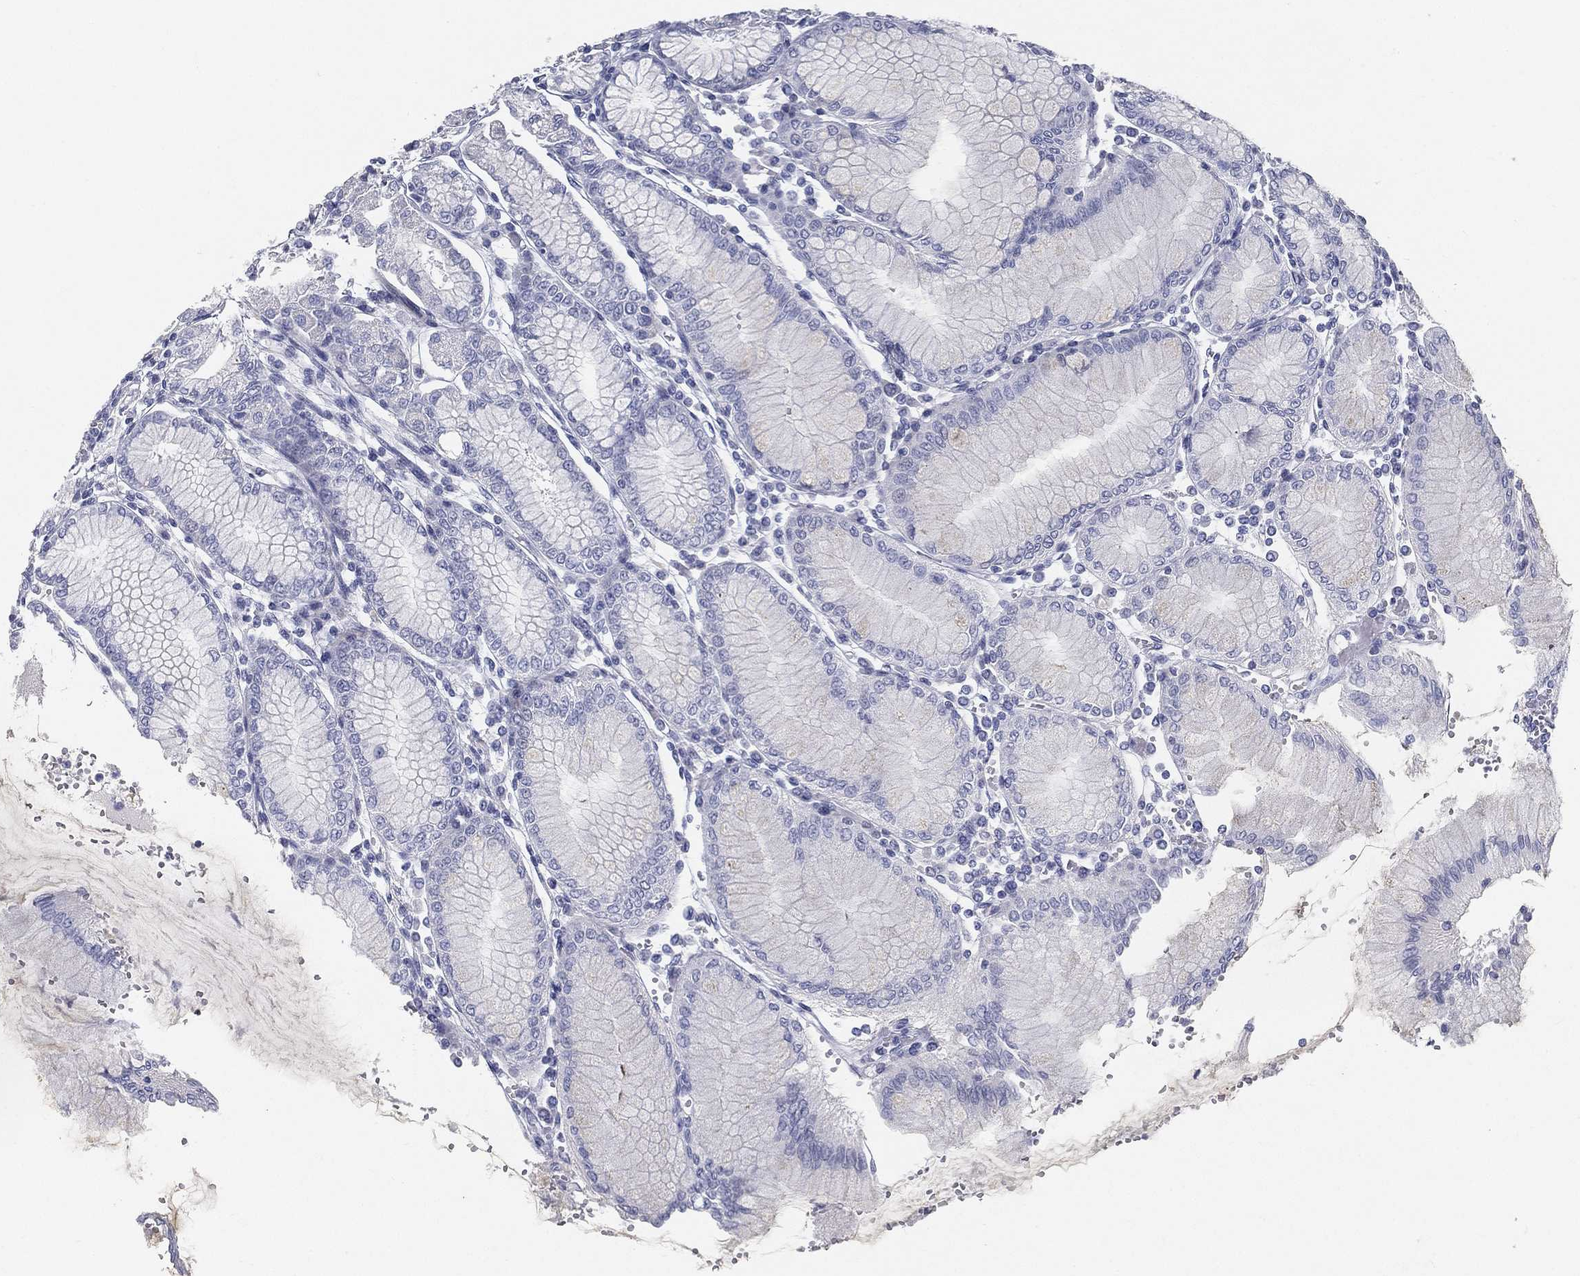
{"staining": {"intensity": "negative", "quantity": "none", "location": "none"}, "tissue": "stomach", "cell_type": "Glandular cells", "image_type": "normal", "snomed": [{"axis": "morphology", "description": "Normal tissue, NOS"}, {"axis": "topography", "description": "Skeletal muscle"}, {"axis": "topography", "description": "Stomach"}], "caption": "DAB (3,3'-diaminobenzidine) immunohistochemical staining of normal stomach exhibits no significant expression in glandular cells.", "gene": "SPPL2C", "patient": {"sex": "female", "age": 57}}